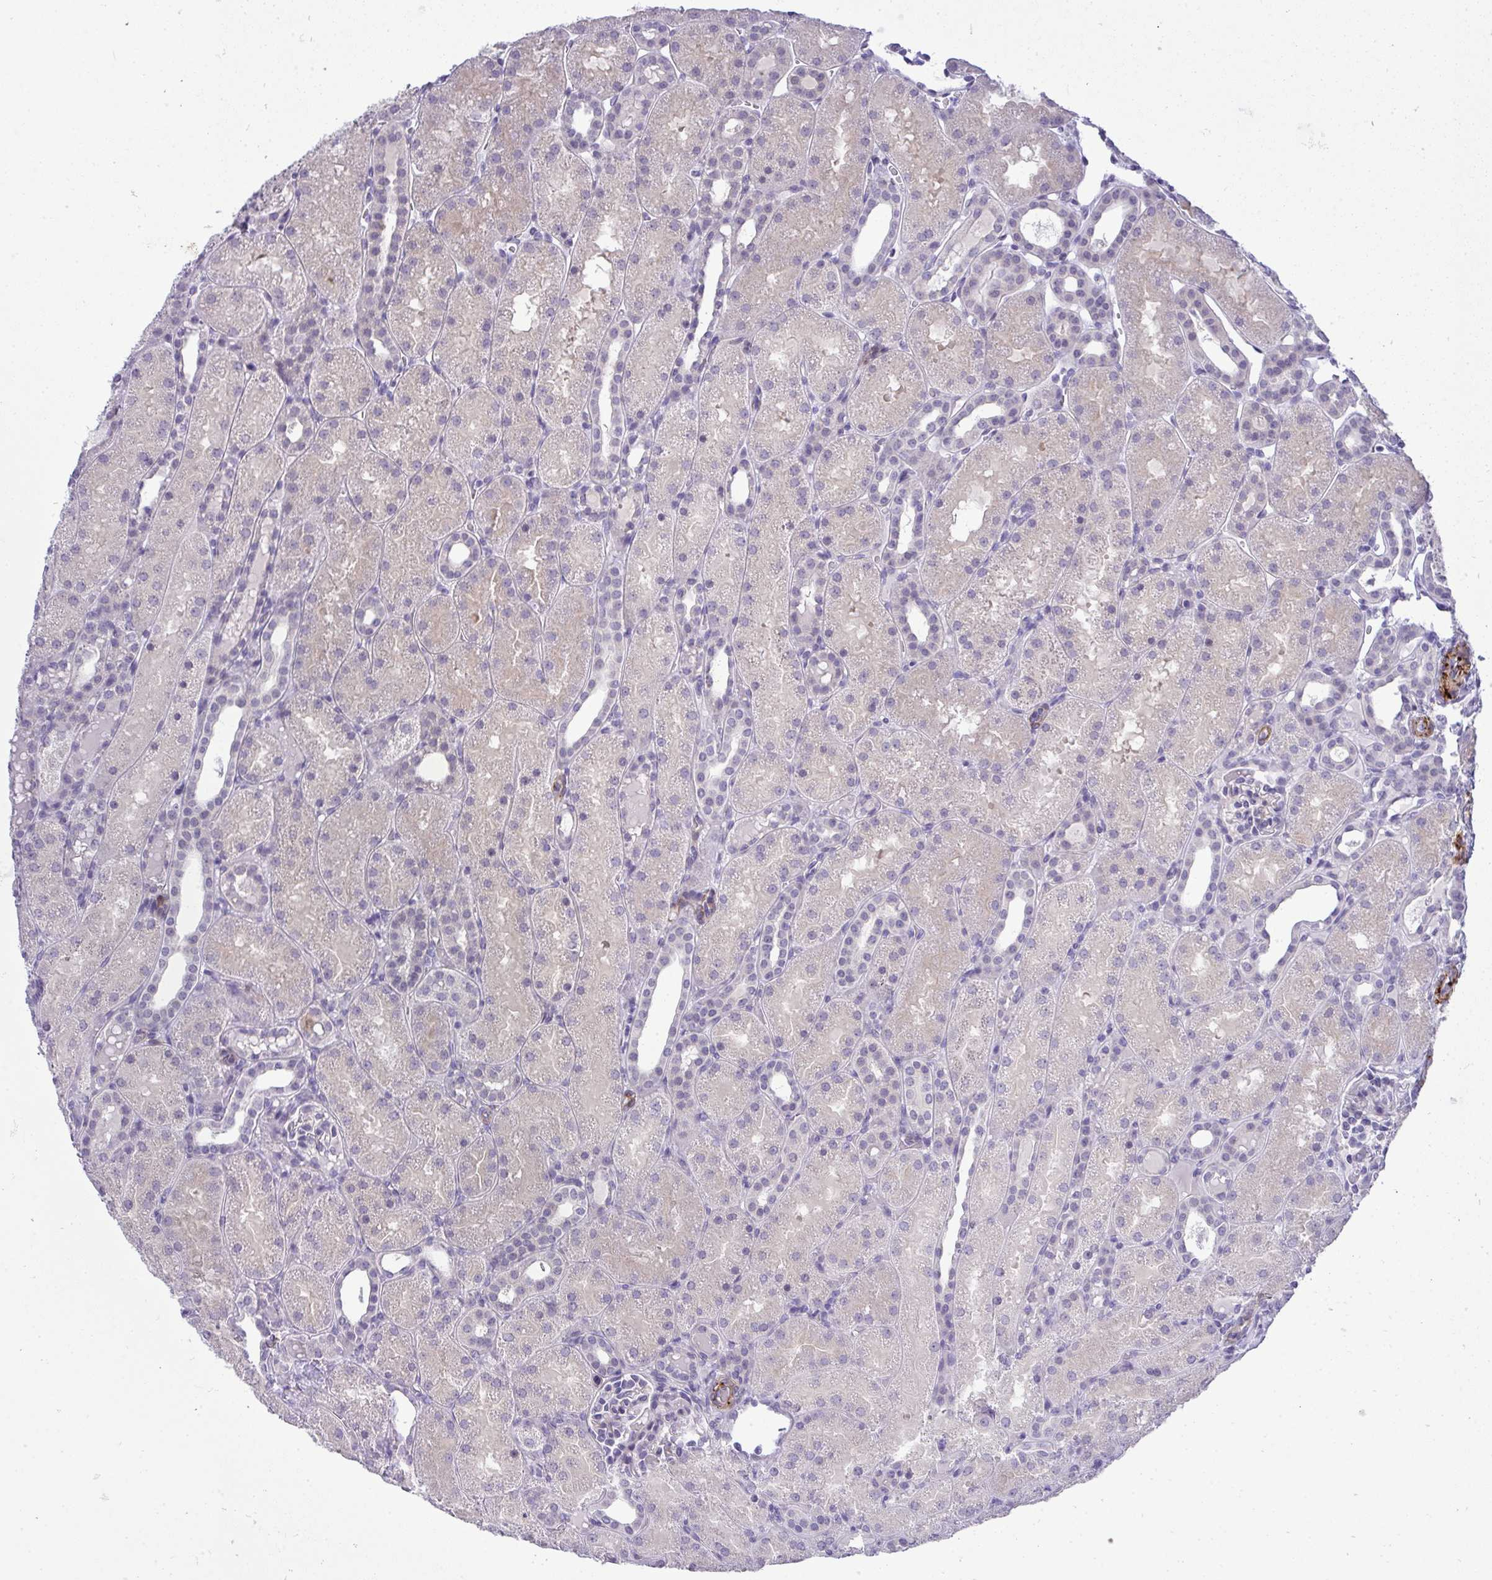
{"staining": {"intensity": "negative", "quantity": "none", "location": "none"}, "tissue": "kidney", "cell_type": "Cells in glomeruli", "image_type": "normal", "snomed": [{"axis": "morphology", "description": "Normal tissue, NOS"}, {"axis": "topography", "description": "Kidney"}], "caption": "Immunohistochemistry image of normal kidney: human kidney stained with DAB (3,3'-diaminobenzidine) demonstrates no significant protein expression in cells in glomeruli. (Stains: DAB (3,3'-diaminobenzidine) immunohistochemistry with hematoxylin counter stain, Microscopy: brightfield microscopy at high magnification).", "gene": "UBE2S", "patient": {"sex": "male", "age": 2}}